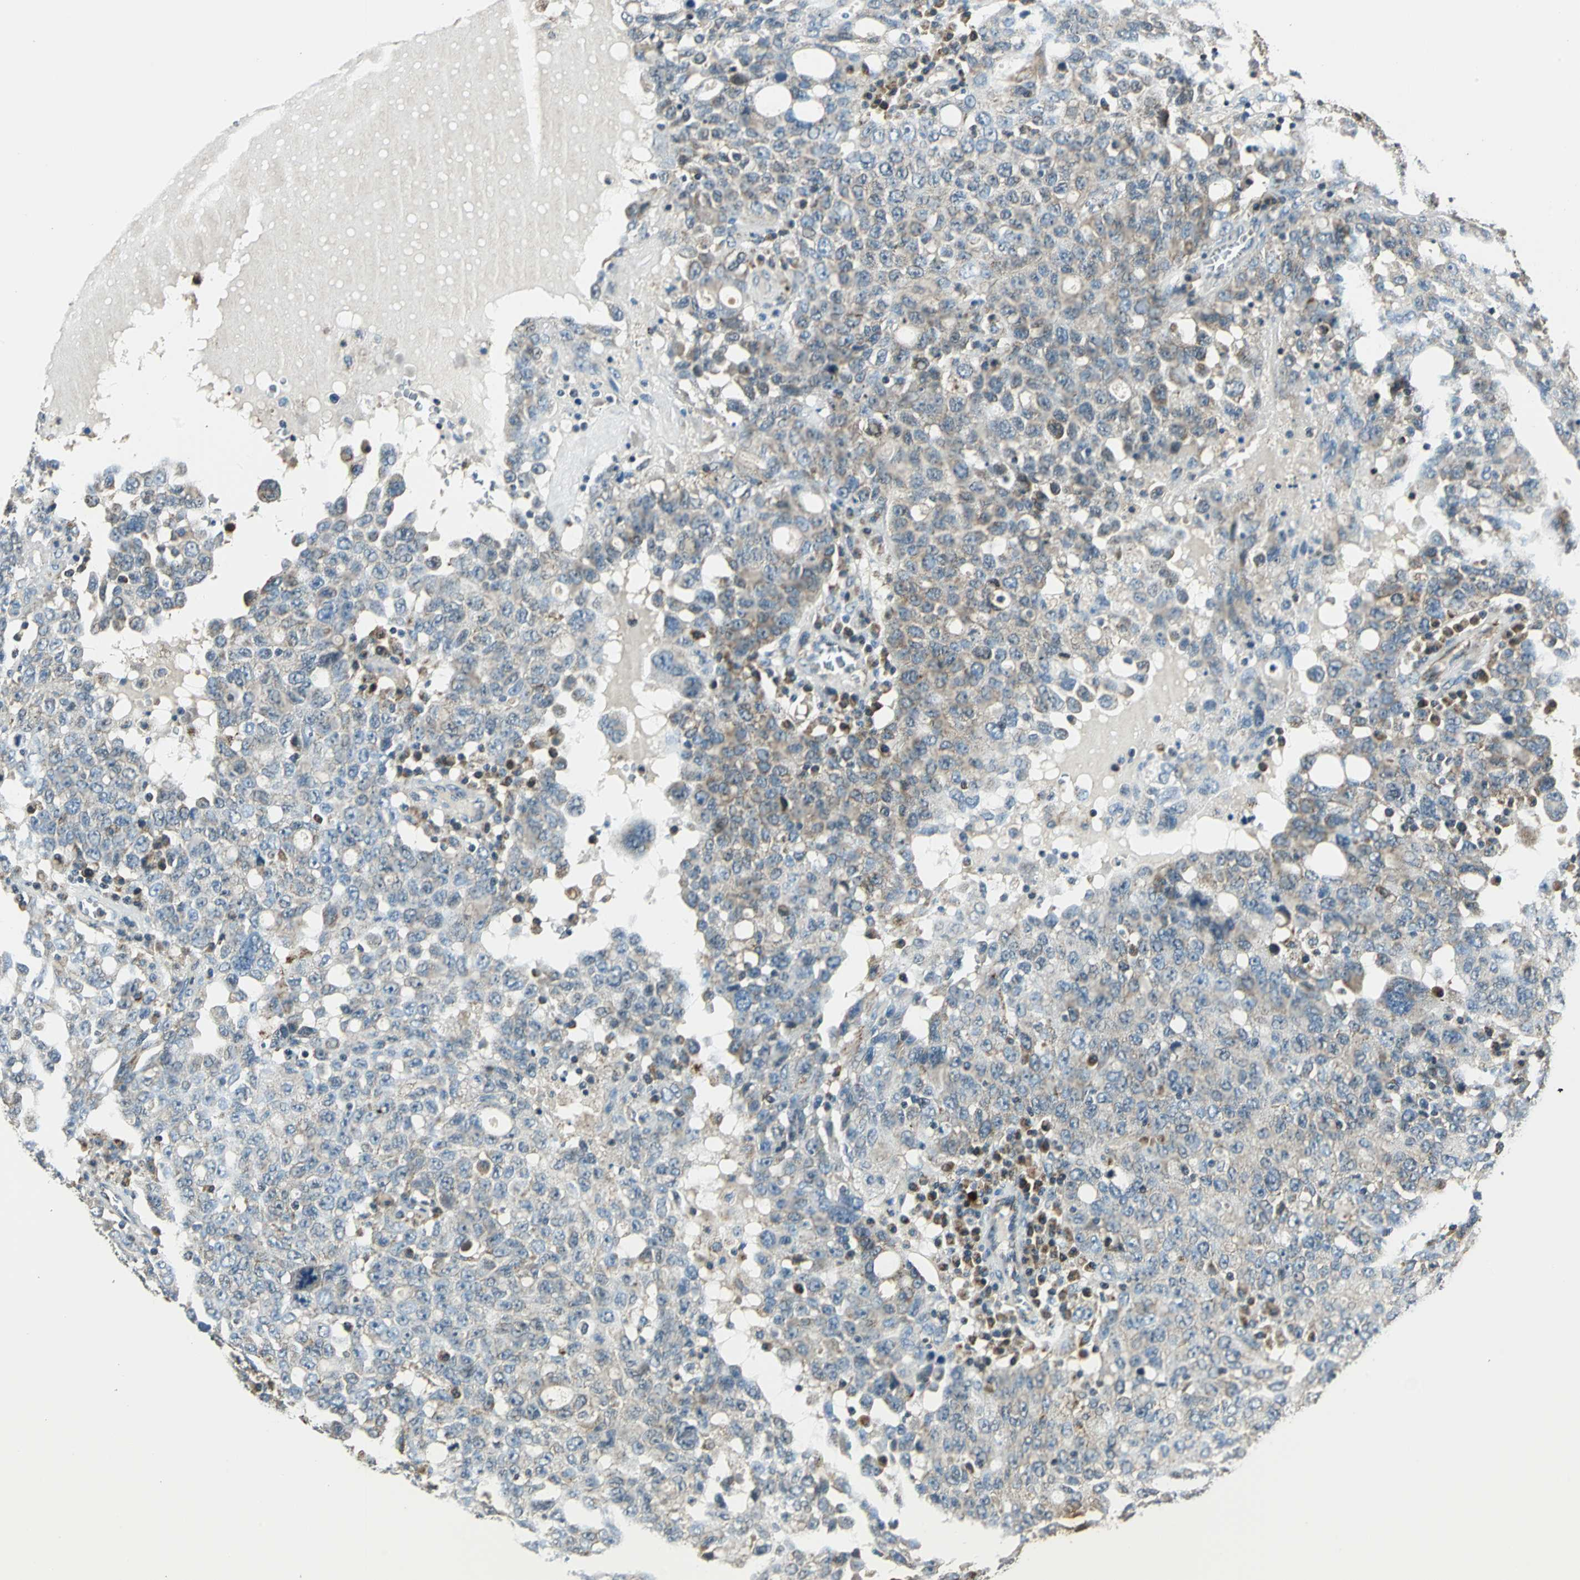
{"staining": {"intensity": "moderate", "quantity": ">75%", "location": "cytoplasmic/membranous"}, "tissue": "ovarian cancer", "cell_type": "Tumor cells", "image_type": "cancer", "snomed": [{"axis": "morphology", "description": "Carcinoma, endometroid"}, {"axis": "topography", "description": "Ovary"}], "caption": "Immunohistochemistry (IHC) of endometroid carcinoma (ovarian) displays medium levels of moderate cytoplasmic/membranous positivity in approximately >75% of tumor cells. (IHC, brightfield microscopy, high magnification).", "gene": "NUDT2", "patient": {"sex": "female", "age": 62}}